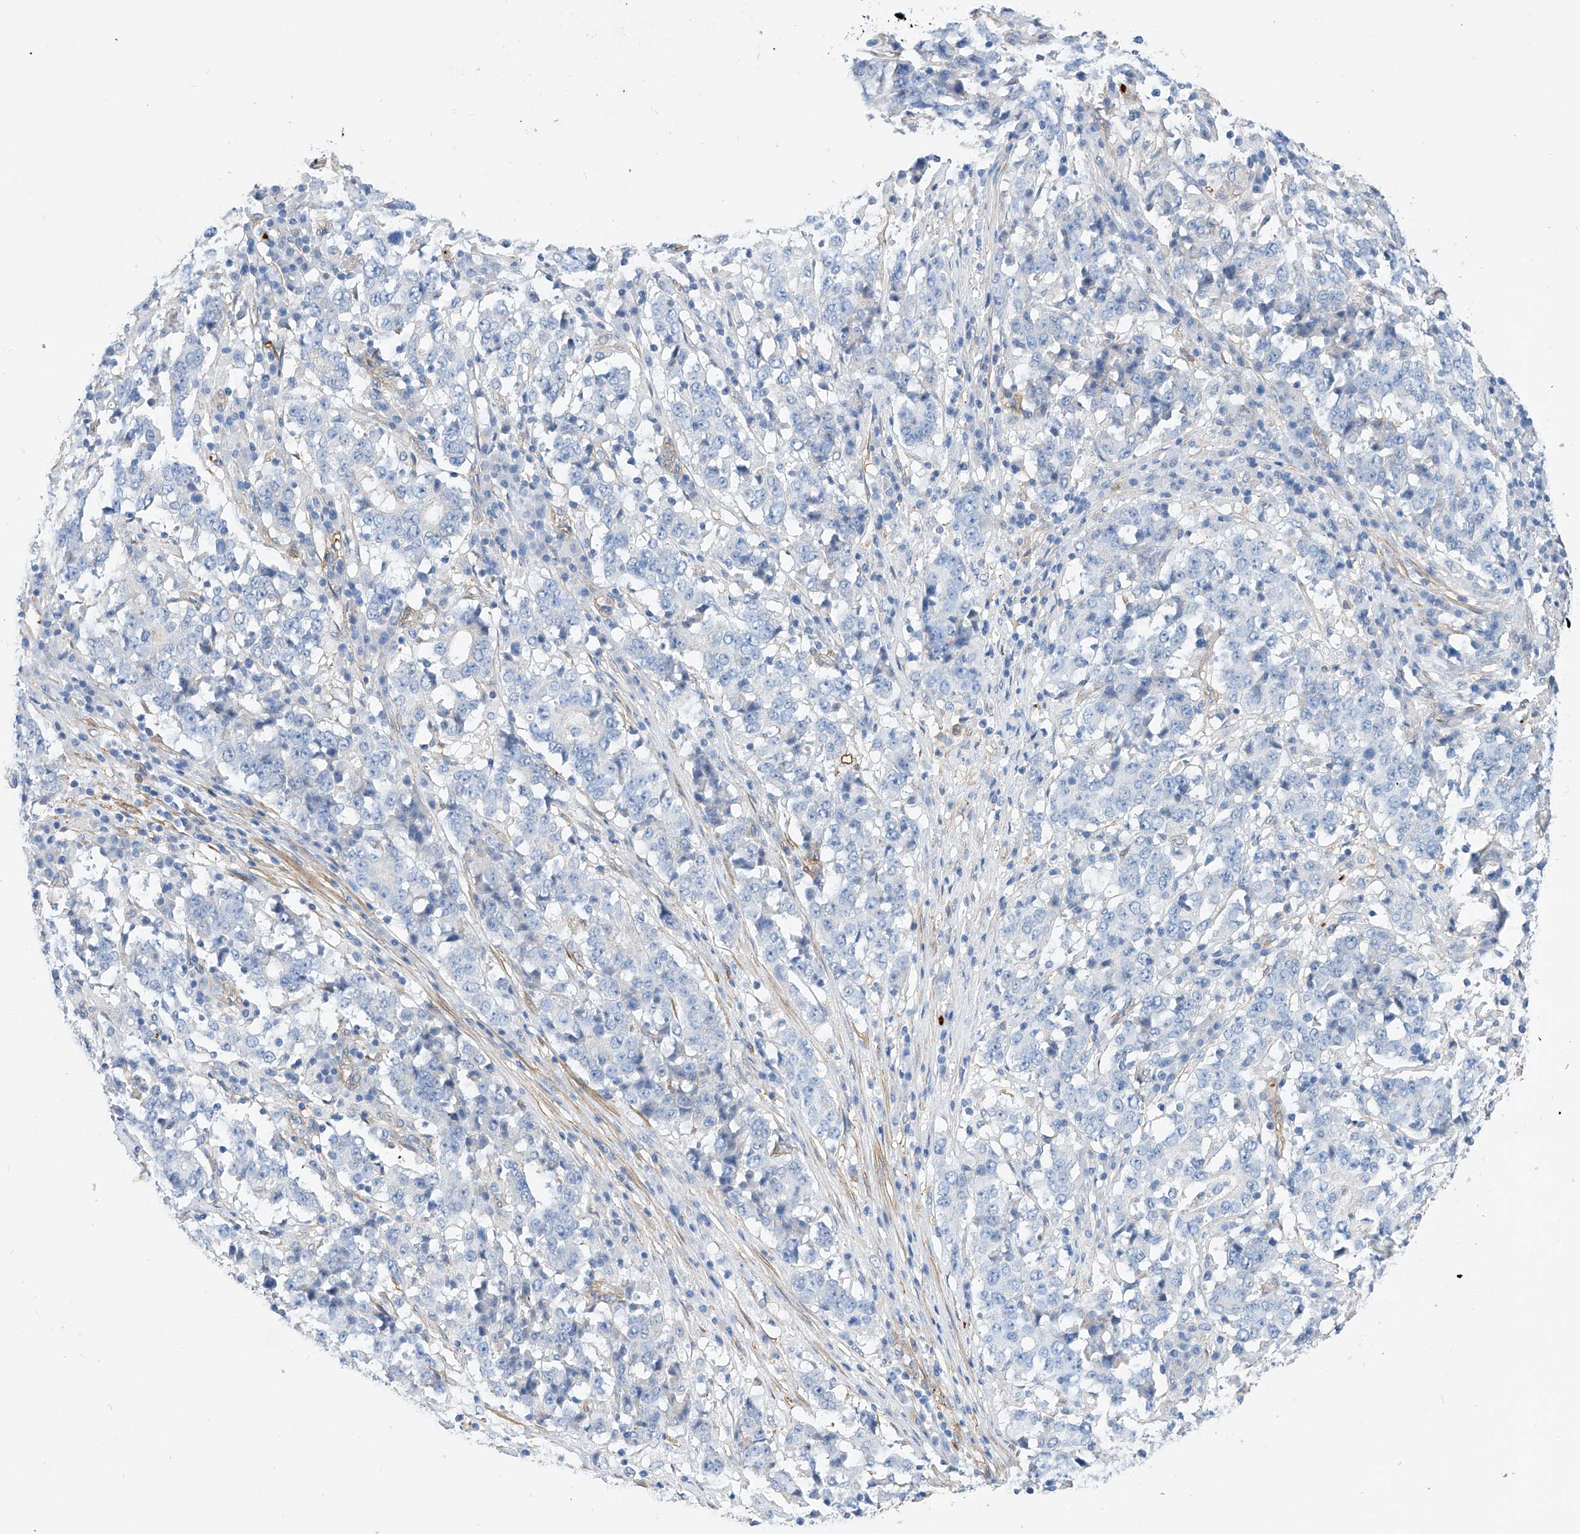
{"staining": {"intensity": "negative", "quantity": "none", "location": "none"}, "tissue": "stomach cancer", "cell_type": "Tumor cells", "image_type": "cancer", "snomed": [{"axis": "morphology", "description": "Adenocarcinoma, NOS"}, {"axis": "topography", "description": "Stomach"}], "caption": "Immunohistochemistry (IHC) histopathology image of neoplastic tissue: human stomach cancer (adenocarcinoma) stained with DAB (3,3'-diaminobenzidine) reveals no significant protein staining in tumor cells.", "gene": "TAS2R60", "patient": {"sex": "male", "age": 59}}